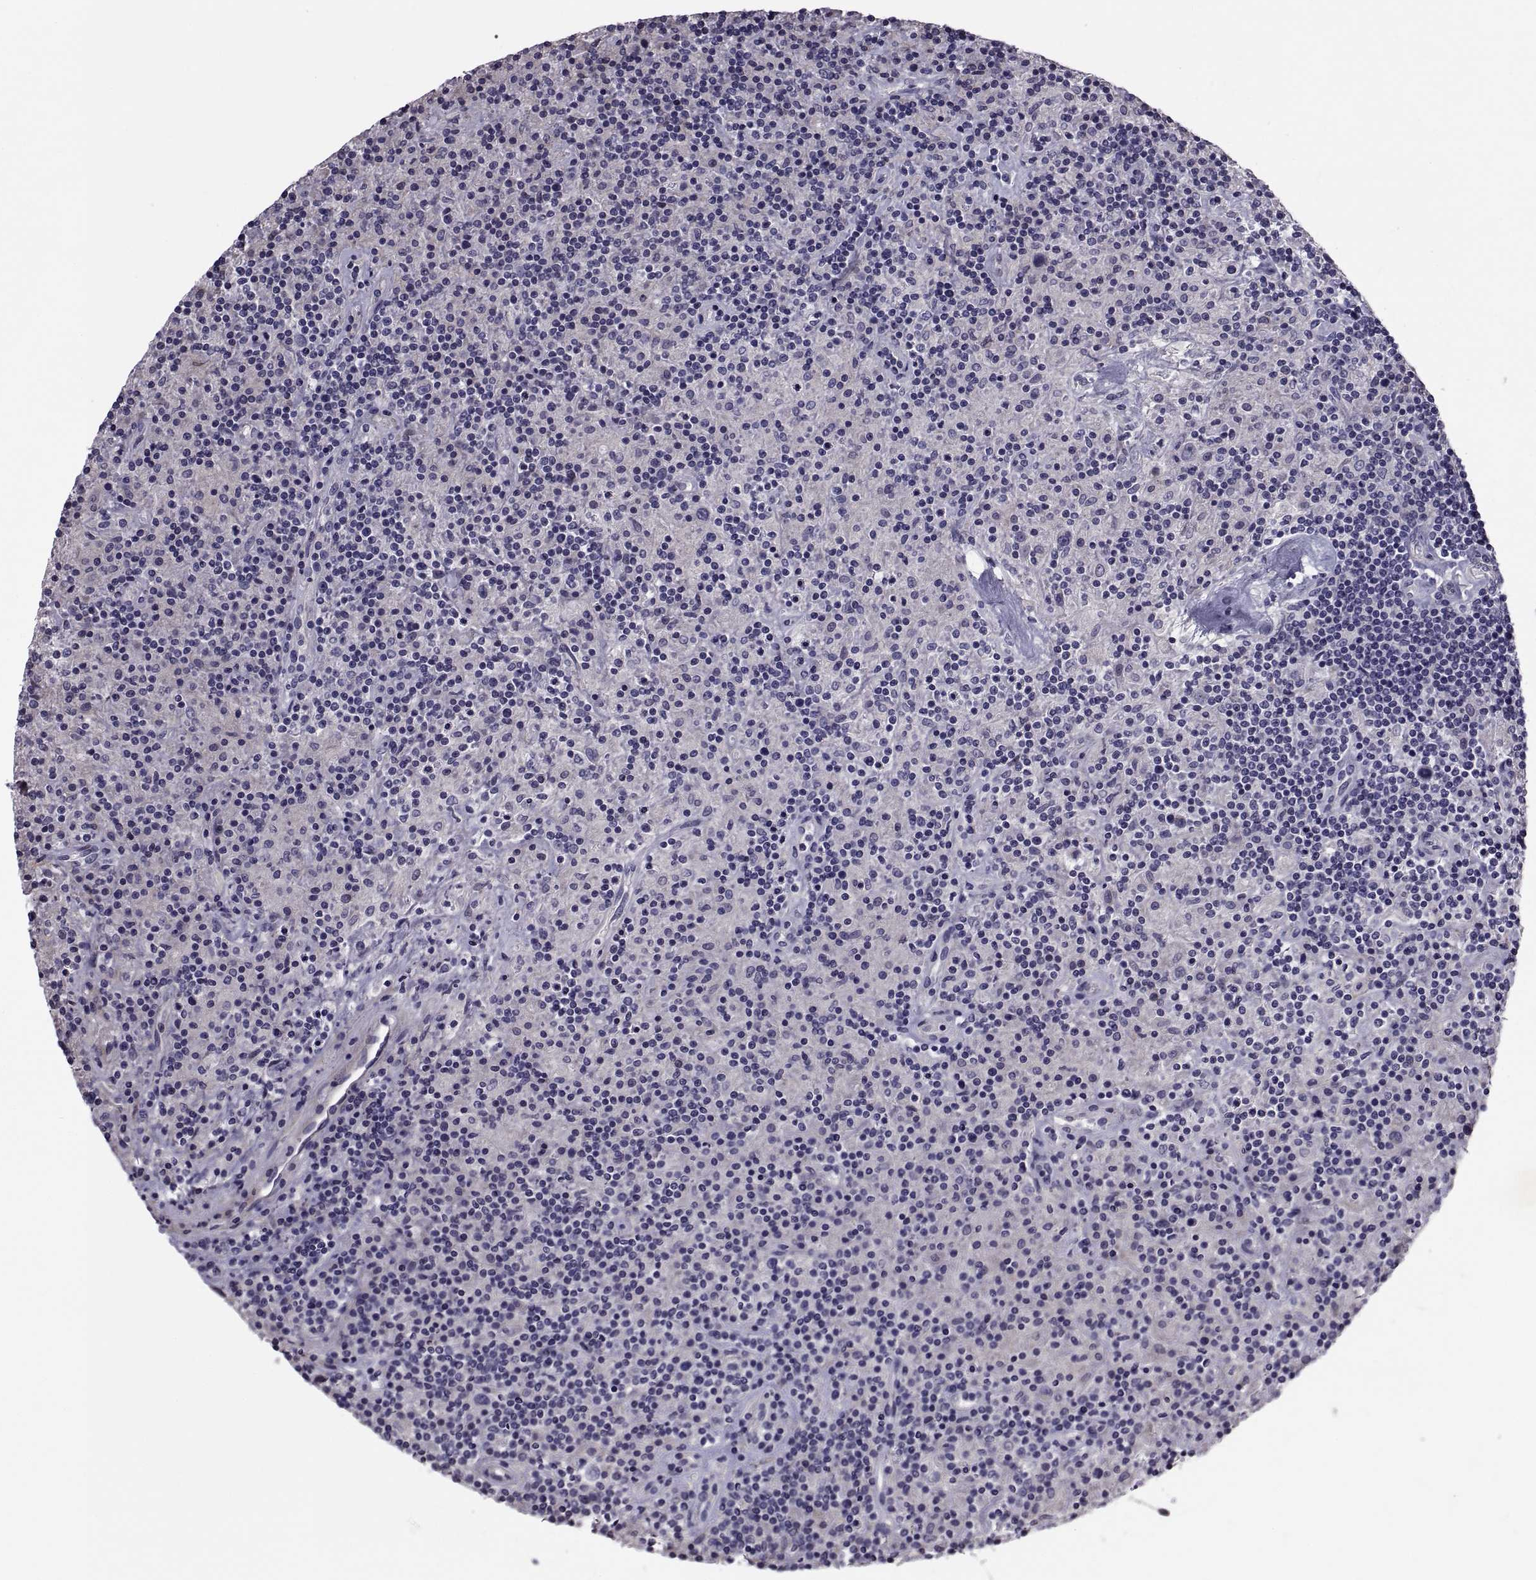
{"staining": {"intensity": "negative", "quantity": "none", "location": "none"}, "tissue": "lymphoma", "cell_type": "Tumor cells", "image_type": "cancer", "snomed": [{"axis": "morphology", "description": "Hodgkin's disease, NOS"}, {"axis": "topography", "description": "Lymph node"}], "caption": "A histopathology image of lymphoma stained for a protein demonstrates no brown staining in tumor cells.", "gene": "ANO1", "patient": {"sex": "male", "age": 70}}